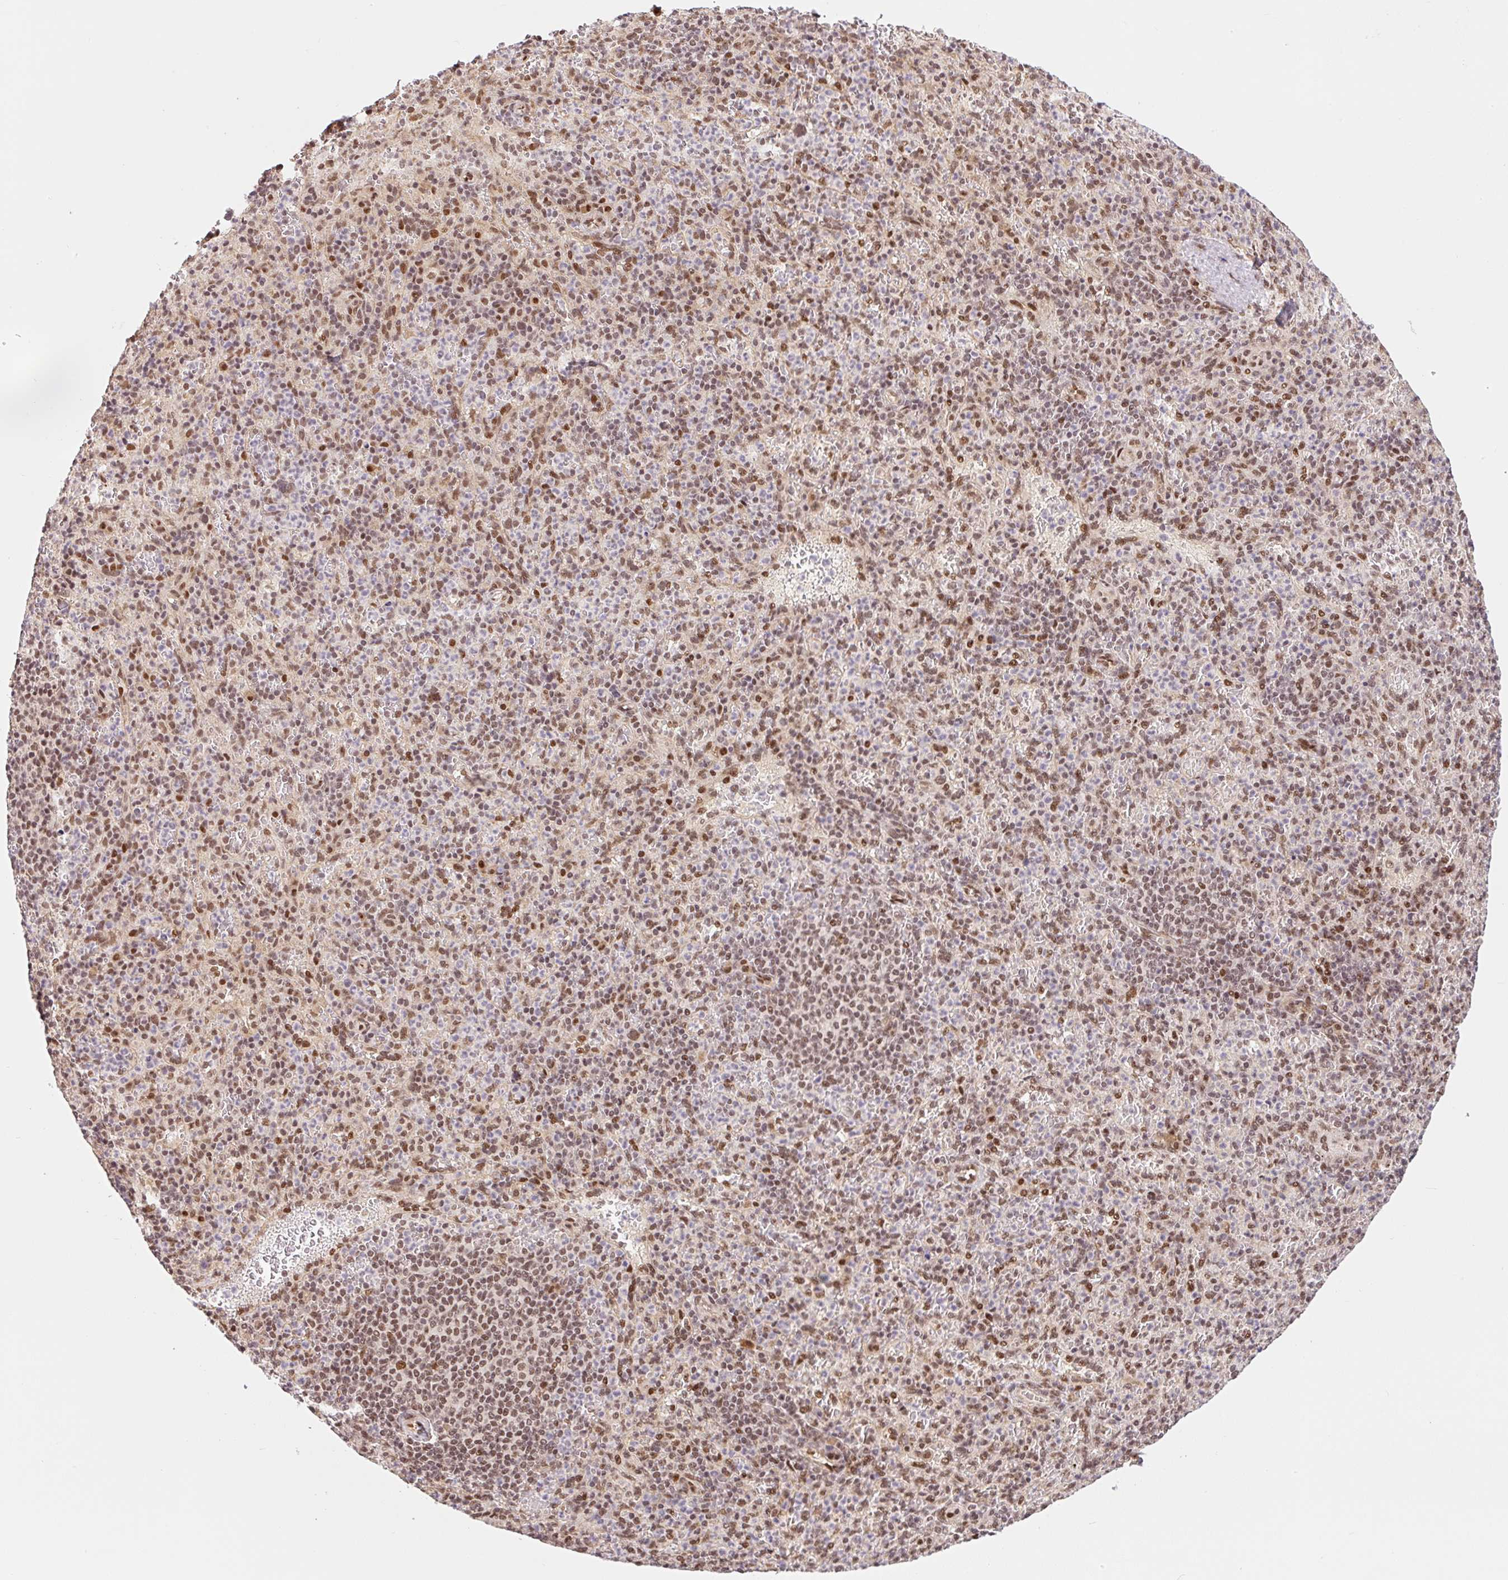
{"staining": {"intensity": "moderate", "quantity": ">75%", "location": "nuclear"}, "tissue": "spleen", "cell_type": "Cells in red pulp", "image_type": "normal", "snomed": [{"axis": "morphology", "description": "Normal tissue, NOS"}, {"axis": "topography", "description": "Spleen"}], "caption": "DAB immunohistochemical staining of unremarkable spleen reveals moderate nuclear protein expression in approximately >75% of cells in red pulp. (DAB (3,3'-diaminobenzidine) IHC, brown staining for protein, blue staining for nuclei).", "gene": "INTS8", "patient": {"sex": "female", "age": 74}}